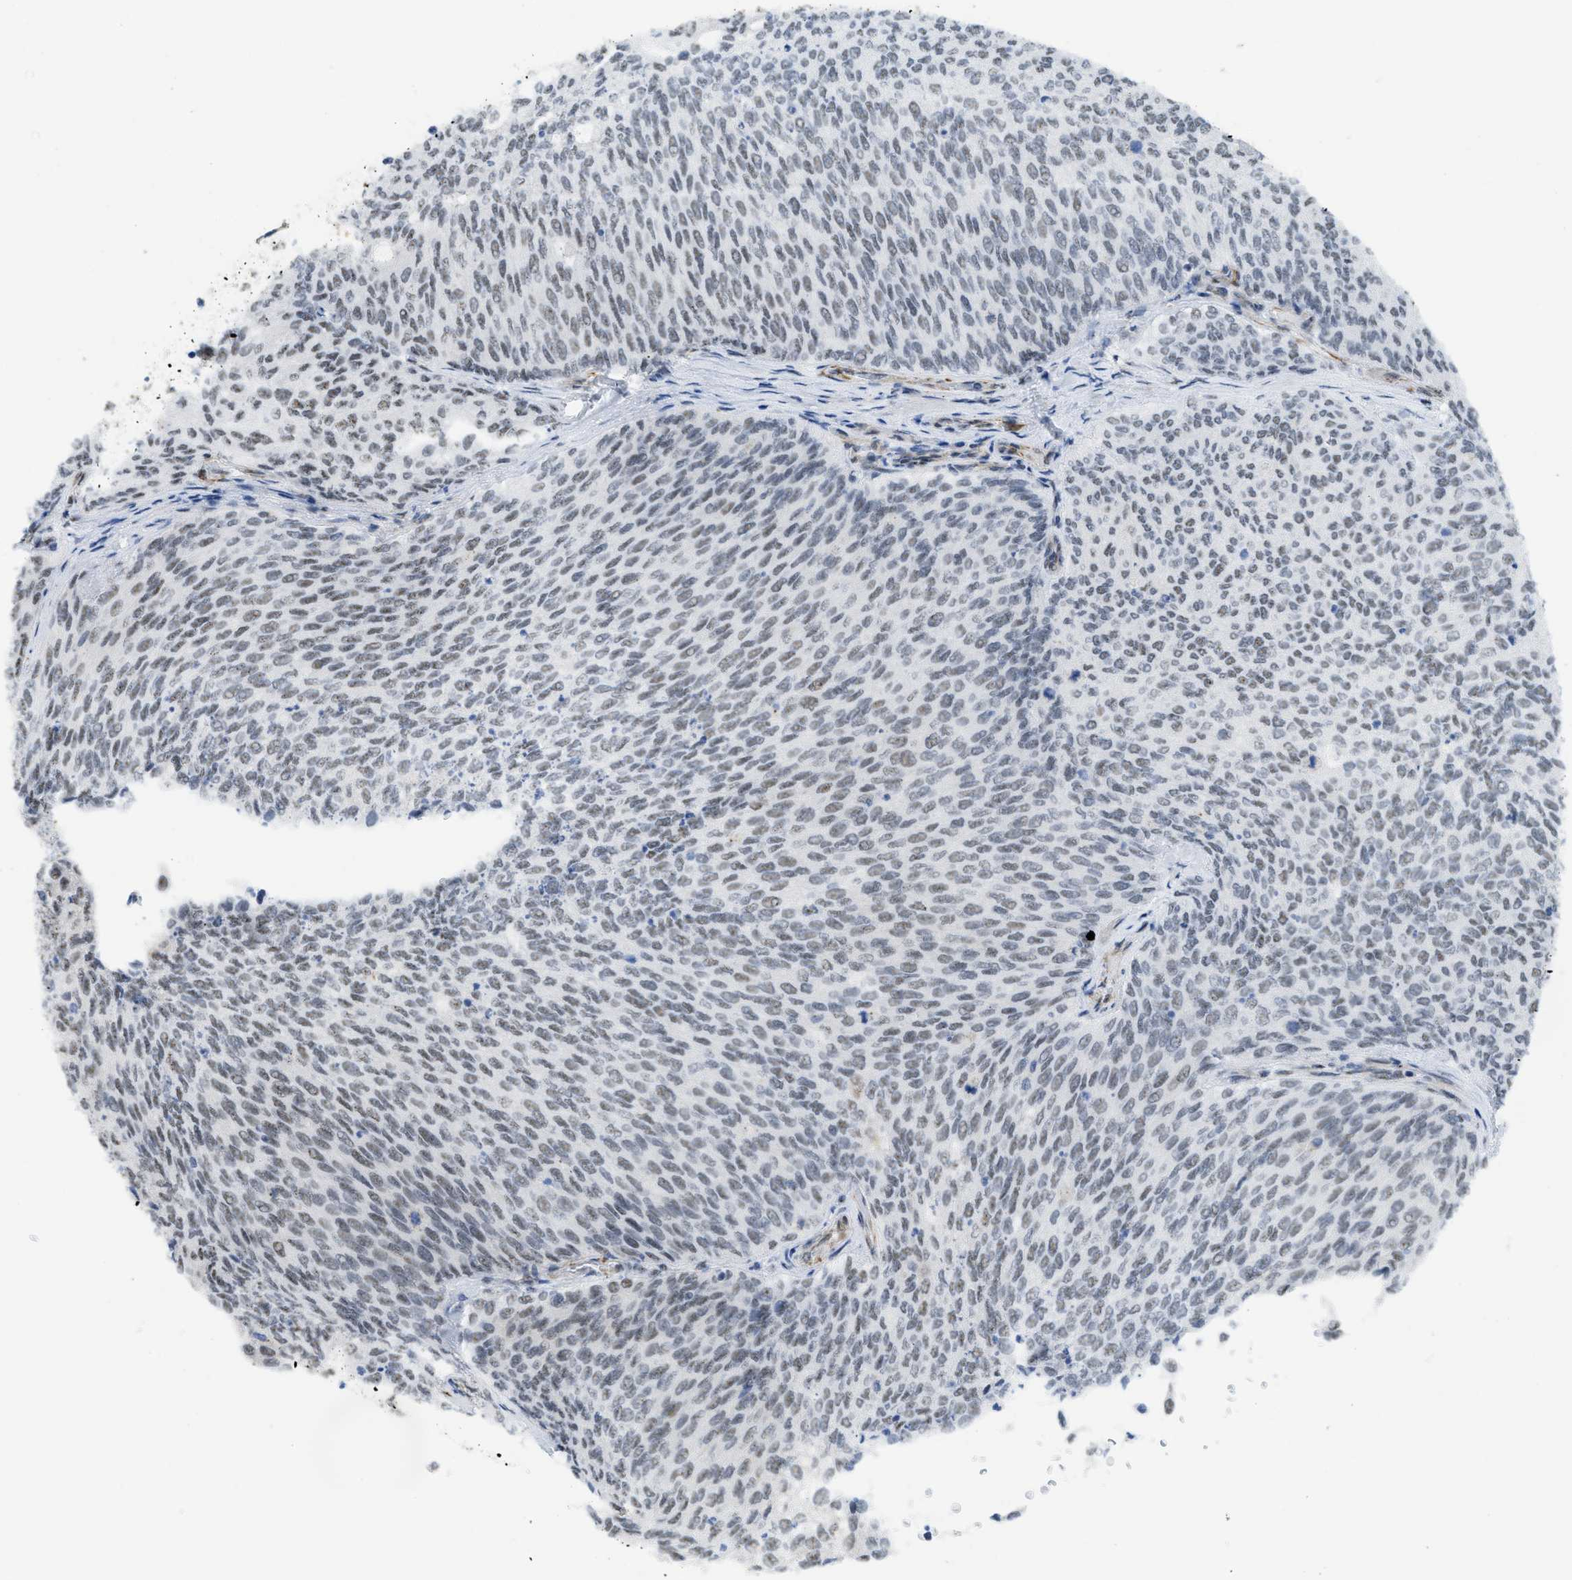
{"staining": {"intensity": "weak", "quantity": "<25%", "location": "nuclear"}, "tissue": "urothelial cancer", "cell_type": "Tumor cells", "image_type": "cancer", "snomed": [{"axis": "morphology", "description": "Urothelial carcinoma, Low grade"}, {"axis": "topography", "description": "Urinary bladder"}], "caption": "Immunohistochemistry (IHC) micrograph of human low-grade urothelial carcinoma stained for a protein (brown), which displays no expression in tumor cells.", "gene": "LRRC8B", "patient": {"sex": "female", "age": 79}}